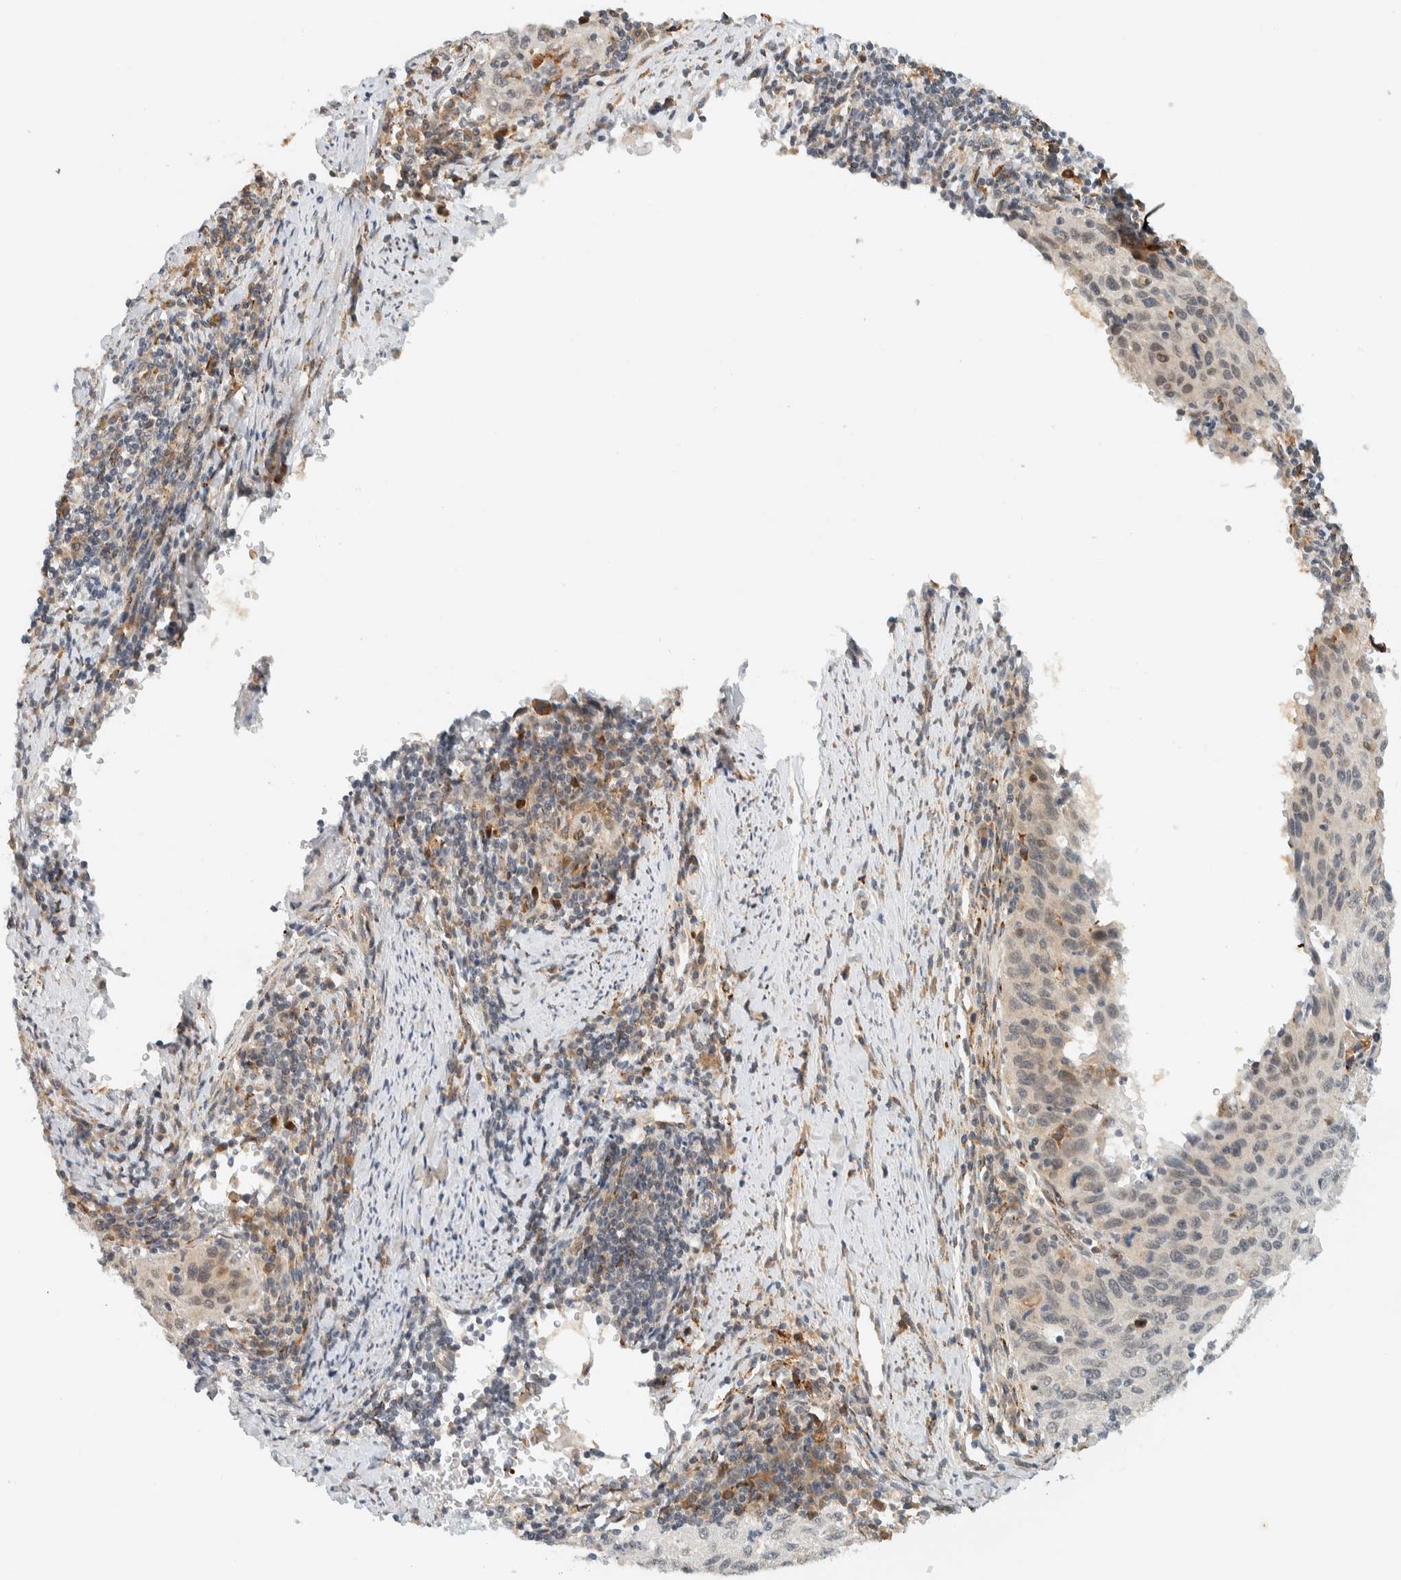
{"staining": {"intensity": "weak", "quantity": "<25%", "location": "cytoplasmic/membranous"}, "tissue": "cervical cancer", "cell_type": "Tumor cells", "image_type": "cancer", "snomed": [{"axis": "morphology", "description": "Squamous cell carcinoma, NOS"}, {"axis": "topography", "description": "Cervix"}], "caption": "This photomicrograph is of cervical cancer stained with IHC to label a protein in brown with the nuclei are counter-stained blue. There is no expression in tumor cells. (DAB immunohistochemistry visualized using brightfield microscopy, high magnification).", "gene": "ITPRID1", "patient": {"sex": "female", "age": 53}}